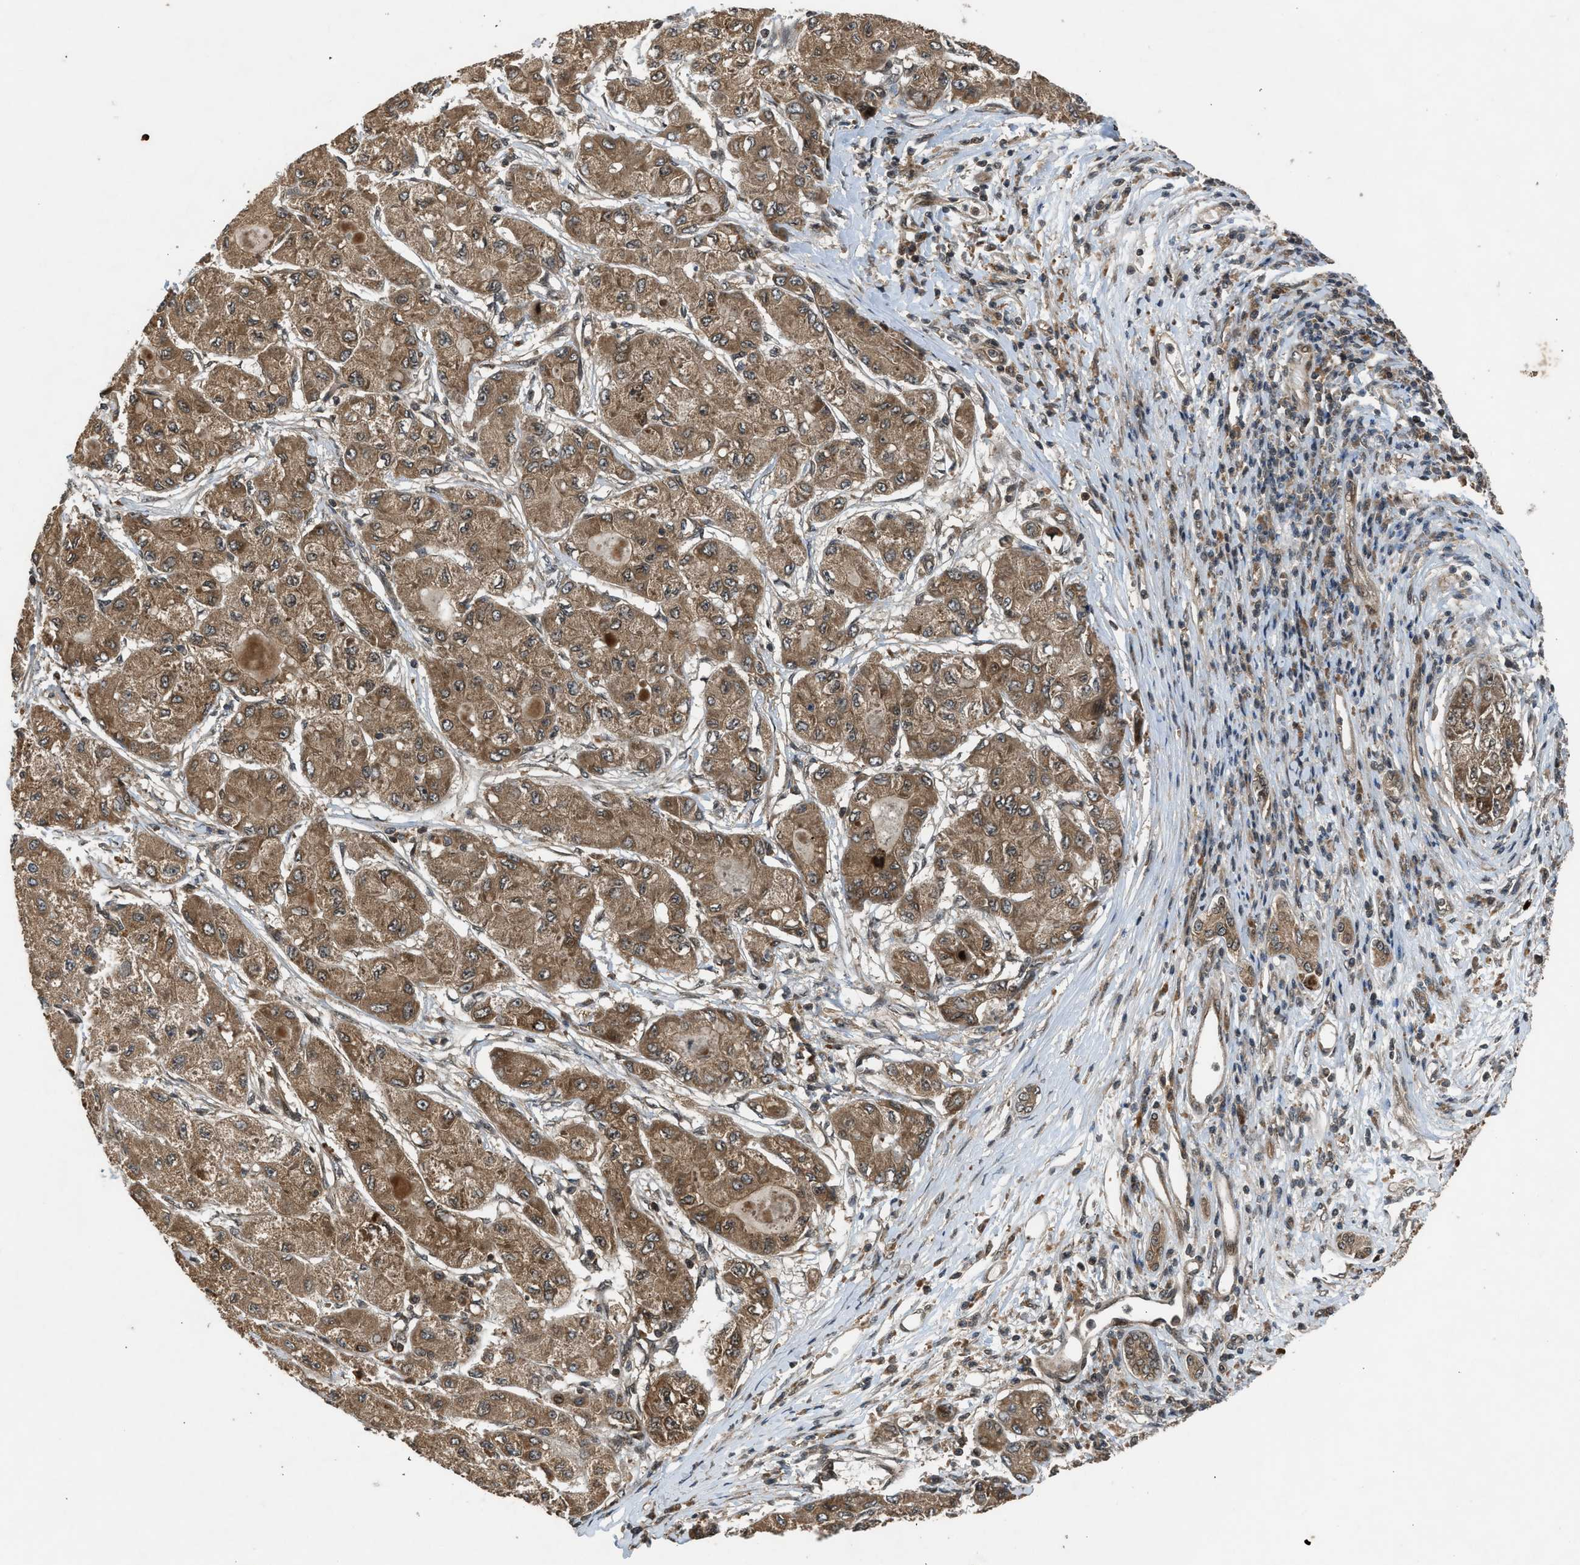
{"staining": {"intensity": "moderate", "quantity": ">75%", "location": "cytoplasmic/membranous"}, "tissue": "liver cancer", "cell_type": "Tumor cells", "image_type": "cancer", "snomed": [{"axis": "morphology", "description": "Carcinoma, Hepatocellular, NOS"}, {"axis": "topography", "description": "Liver"}], "caption": "About >75% of tumor cells in liver cancer reveal moderate cytoplasmic/membranous protein expression as visualized by brown immunohistochemical staining.", "gene": "TXNL1", "patient": {"sex": "male", "age": 80}}